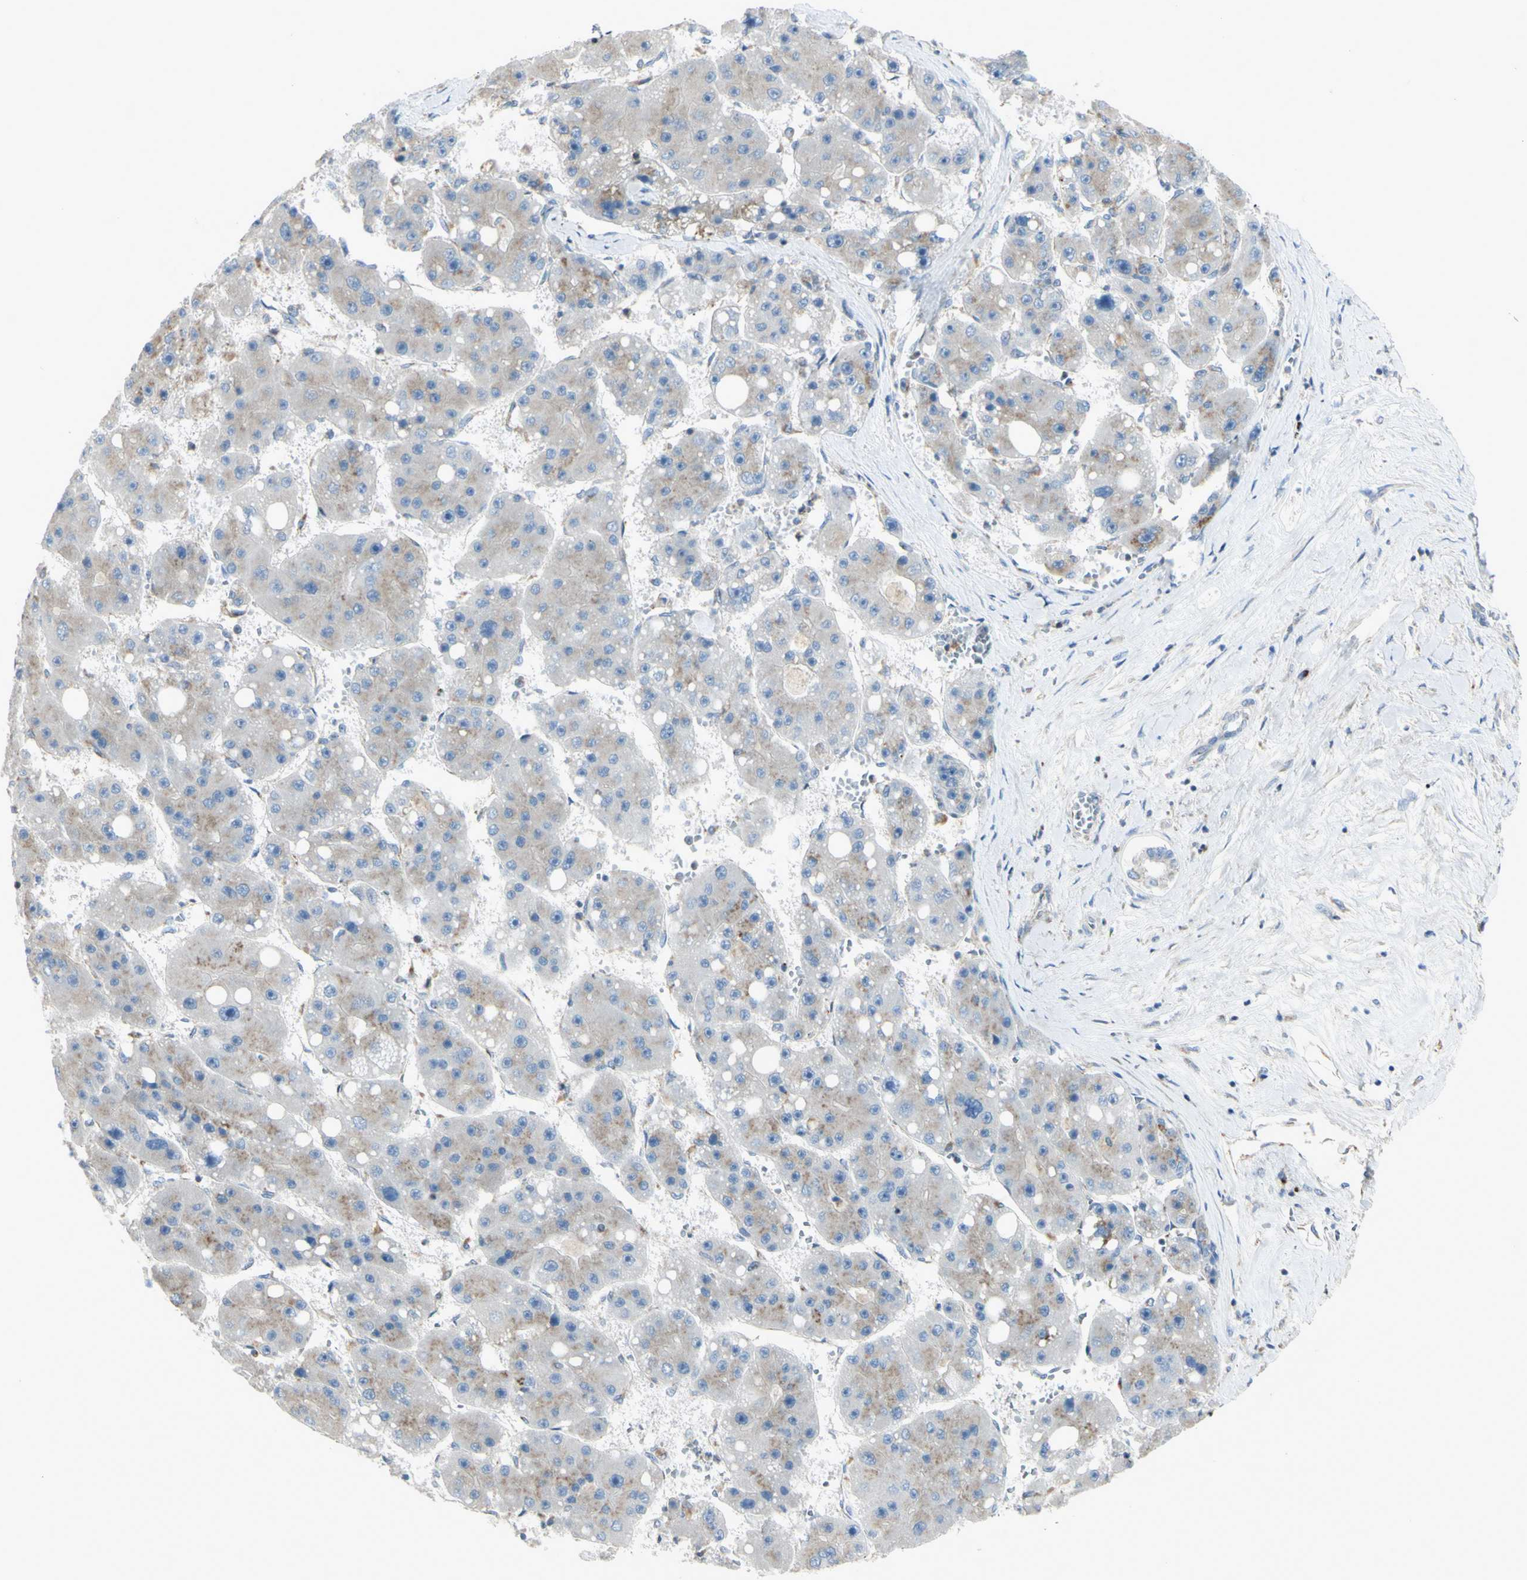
{"staining": {"intensity": "weak", "quantity": "25%-75%", "location": "cytoplasmic/membranous"}, "tissue": "liver cancer", "cell_type": "Tumor cells", "image_type": "cancer", "snomed": [{"axis": "morphology", "description": "Carcinoma, Hepatocellular, NOS"}, {"axis": "topography", "description": "Liver"}], "caption": "IHC micrograph of neoplastic tissue: human hepatocellular carcinoma (liver) stained using immunohistochemistry (IHC) reveals low levels of weak protein expression localized specifically in the cytoplasmic/membranous of tumor cells, appearing as a cytoplasmic/membranous brown color.", "gene": "B4GALT3", "patient": {"sex": "female", "age": 61}}